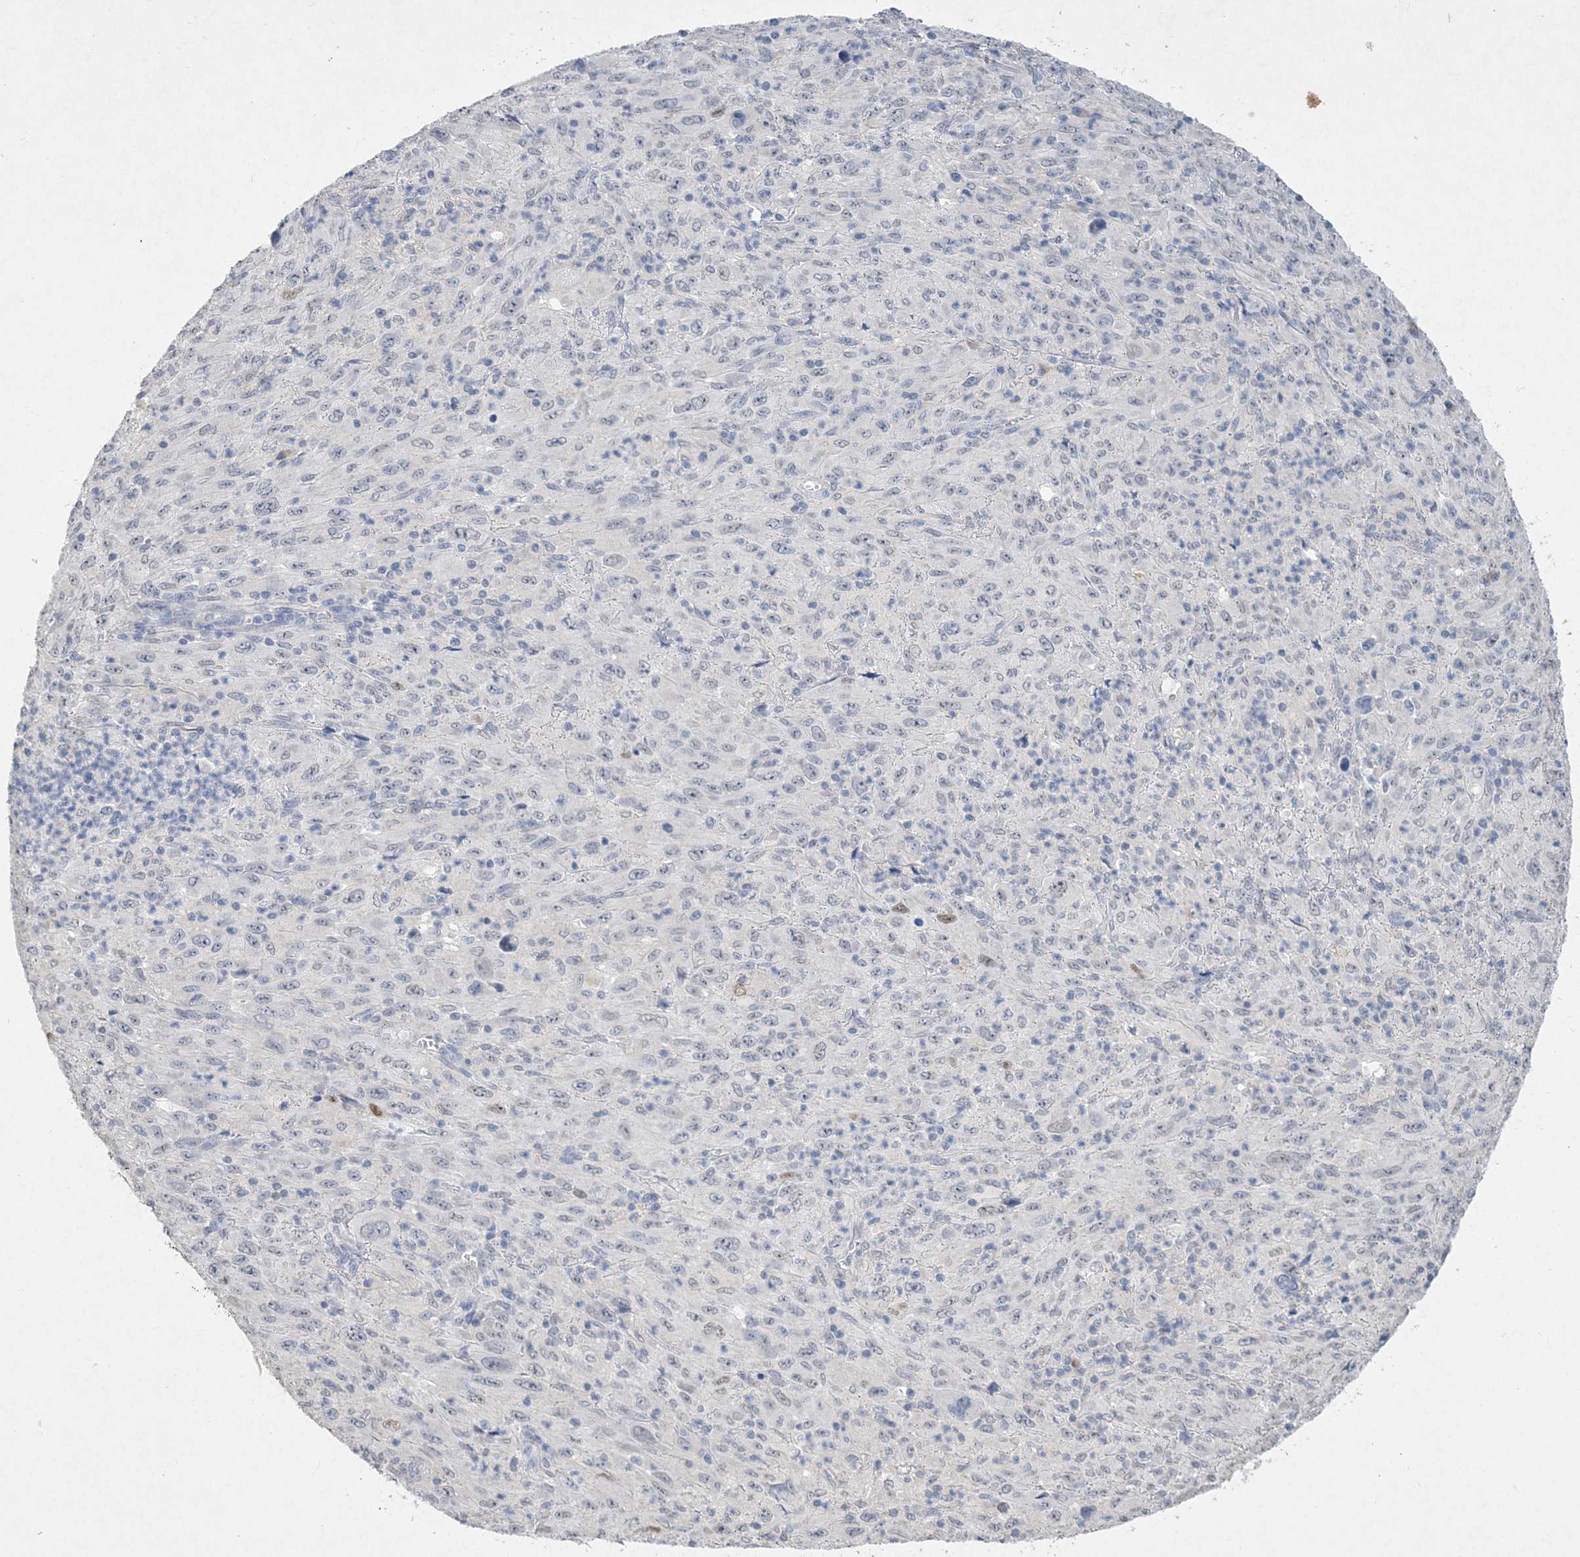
{"staining": {"intensity": "negative", "quantity": "none", "location": "none"}, "tissue": "melanoma", "cell_type": "Tumor cells", "image_type": "cancer", "snomed": [{"axis": "morphology", "description": "Malignant melanoma, Metastatic site"}, {"axis": "topography", "description": "Skin"}], "caption": "IHC image of melanoma stained for a protein (brown), which displays no expression in tumor cells.", "gene": "C11orf58", "patient": {"sex": "female", "age": 56}}